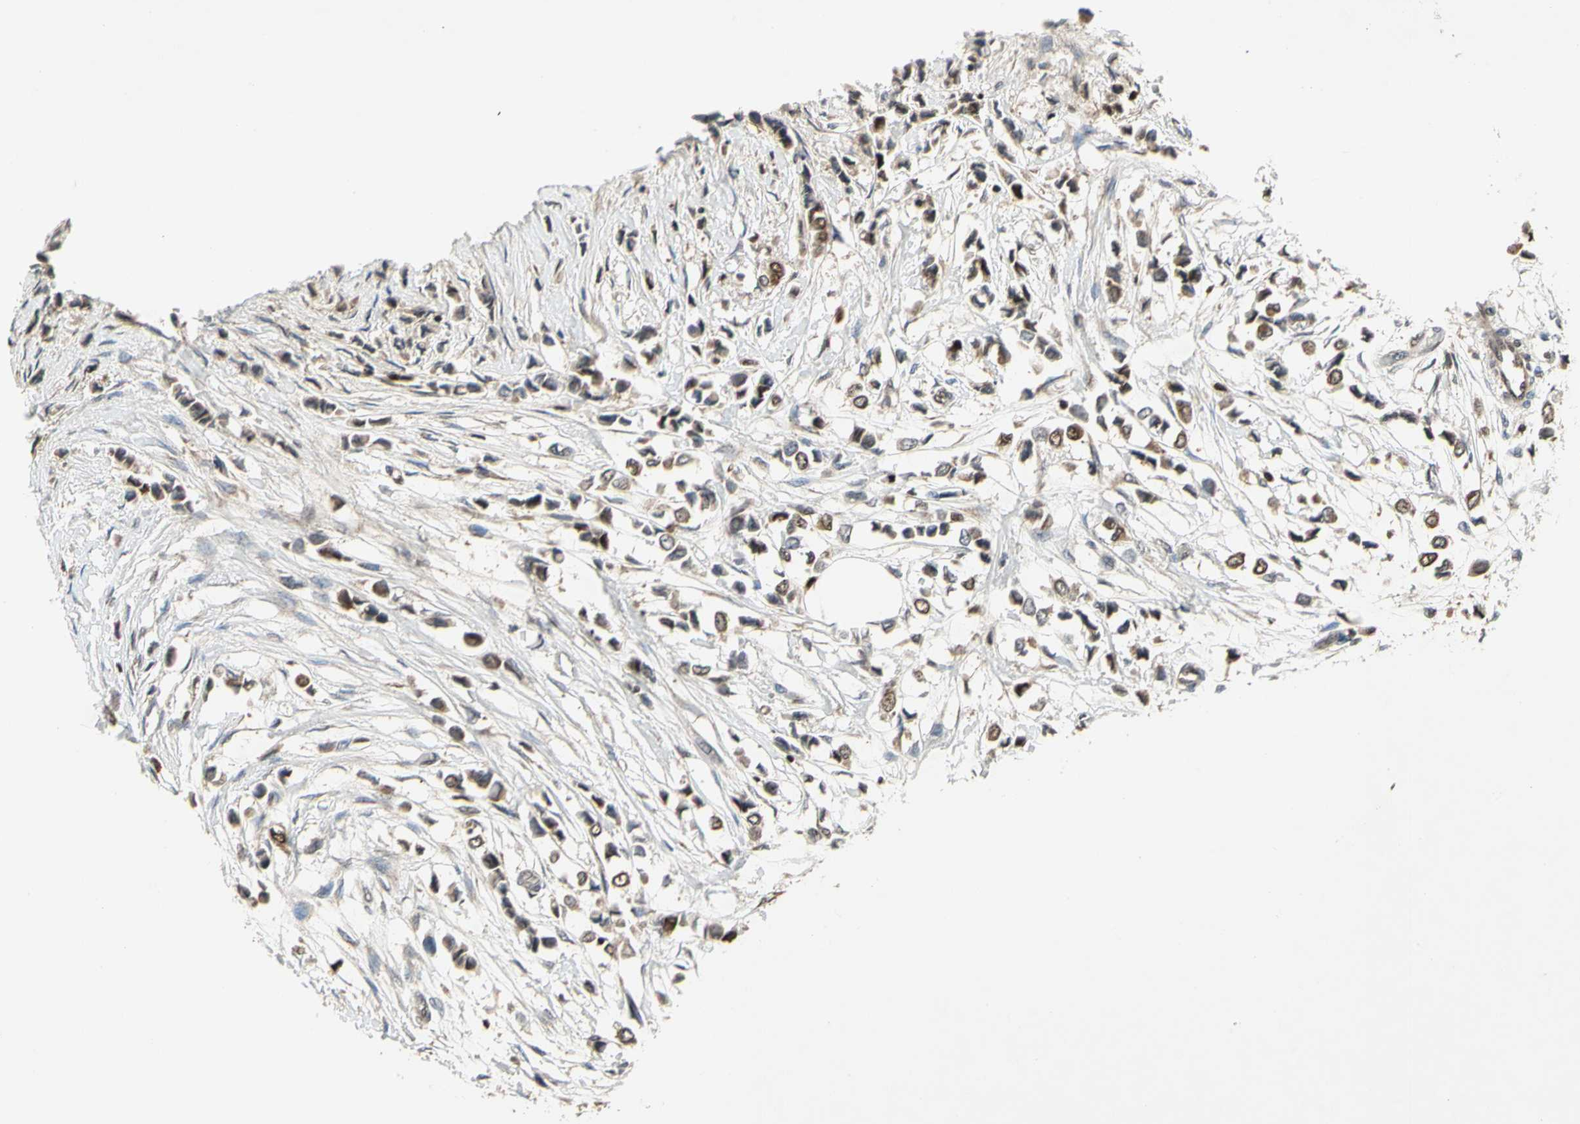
{"staining": {"intensity": "moderate", "quantity": "25%-75%", "location": "nuclear"}, "tissue": "breast cancer", "cell_type": "Tumor cells", "image_type": "cancer", "snomed": [{"axis": "morphology", "description": "Lobular carcinoma"}, {"axis": "topography", "description": "Breast"}], "caption": "Tumor cells display medium levels of moderate nuclear expression in approximately 25%-75% of cells in breast cancer. The protein of interest is stained brown, and the nuclei are stained in blue (DAB (3,3'-diaminobenzidine) IHC with brightfield microscopy, high magnification).", "gene": "GSR", "patient": {"sex": "female", "age": 51}}